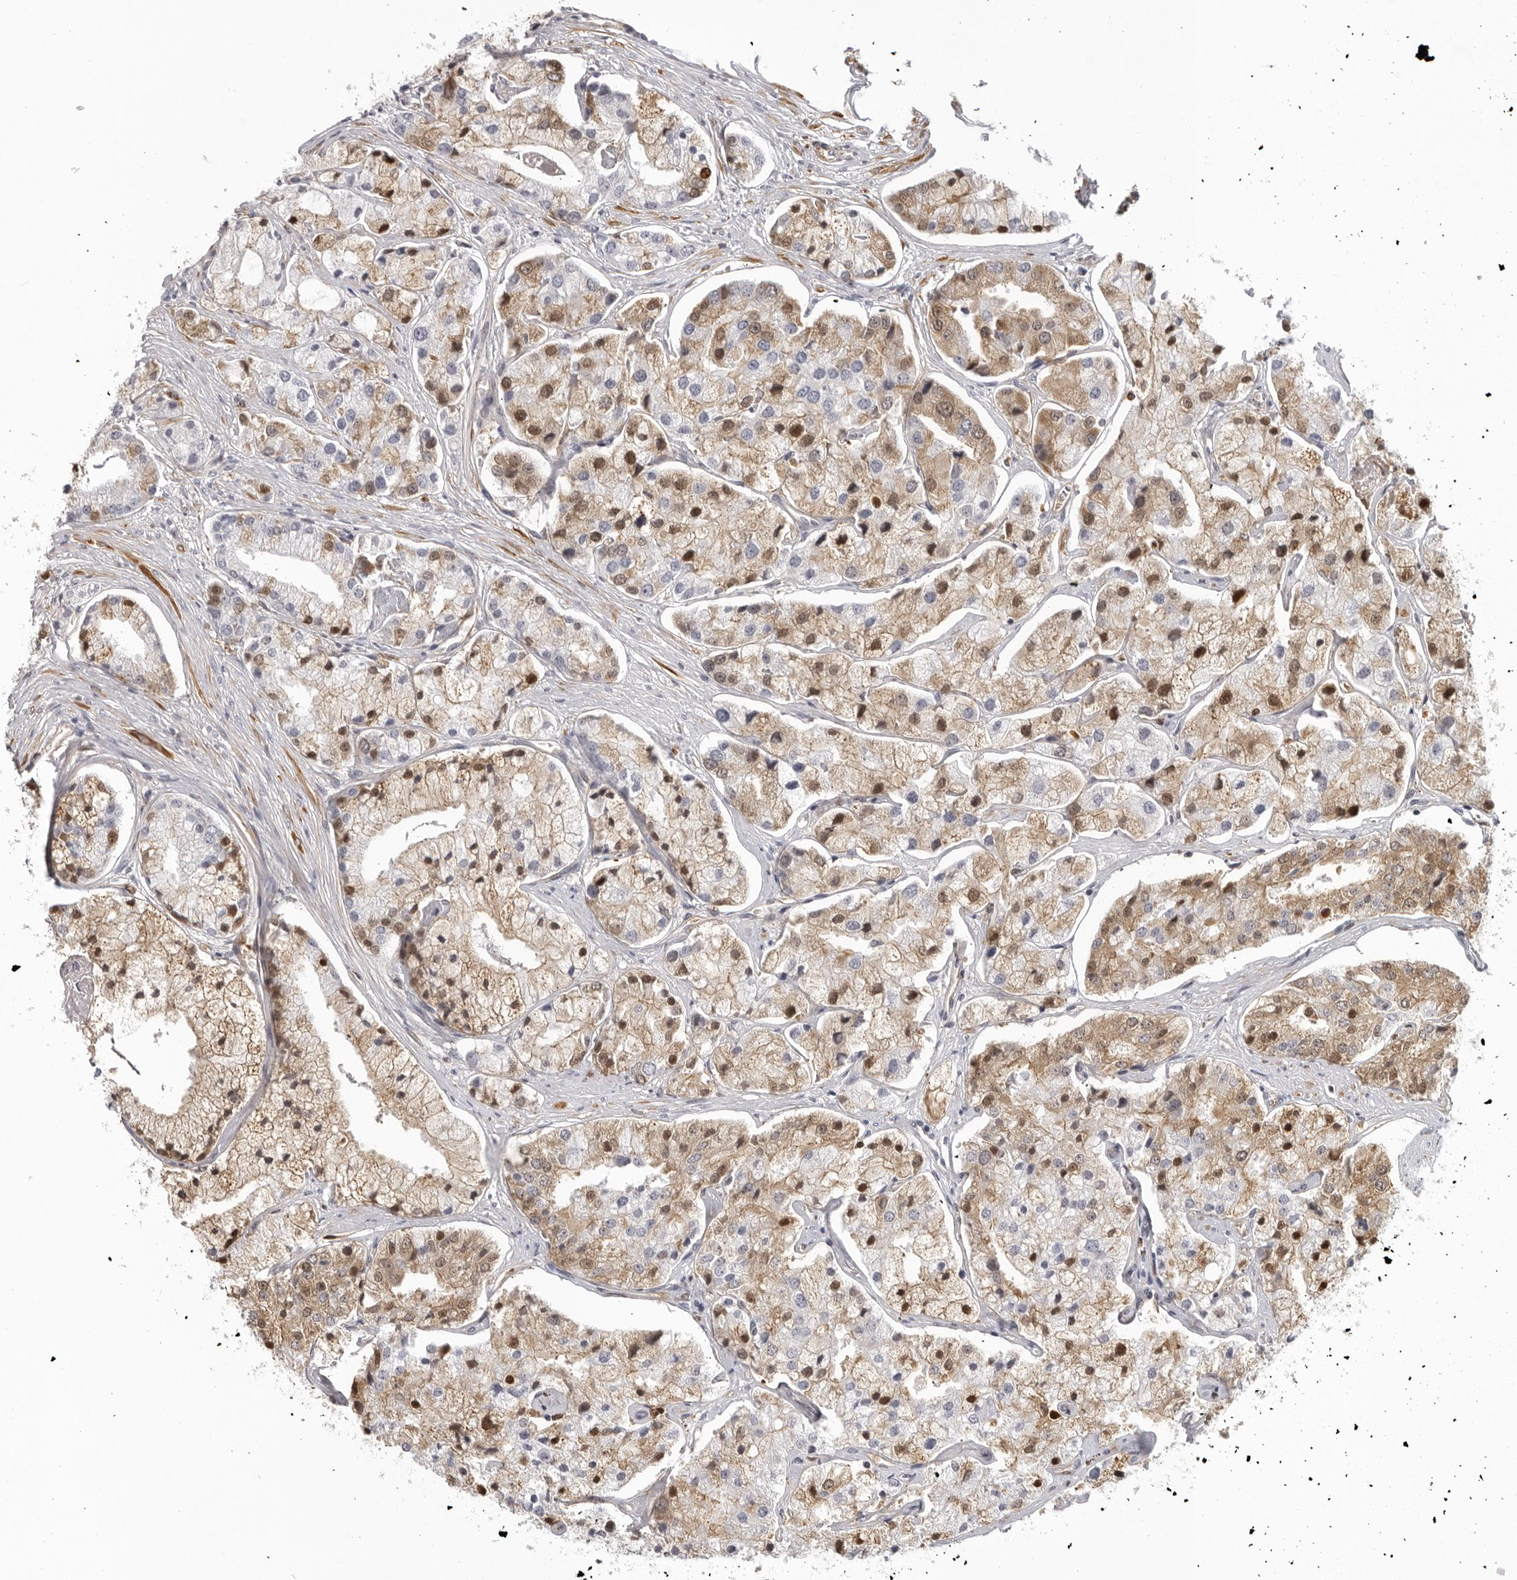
{"staining": {"intensity": "moderate", "quantity": "25%-75%", "location": "cytoplasmic/membranous,nuclear"}, "tissue": "prostate cancer", "cell_type": "Tumor cells", "image_type": "cancer", "snomed": [{"axis": "morphology", "description": "Adenocarcinoma, High grade"}, {"axis": "topography", "description": "Prostate"}], "caption": "Protein staining of adenocarcinoma (high-grade) (prostate) tissue displays moderate cytoplasmic/membranous and nuclear staining in approximately 25%-75% of tumor cells.", "gene": "PLEKHF2", "patient": {"sex": "male", "age": 50}}